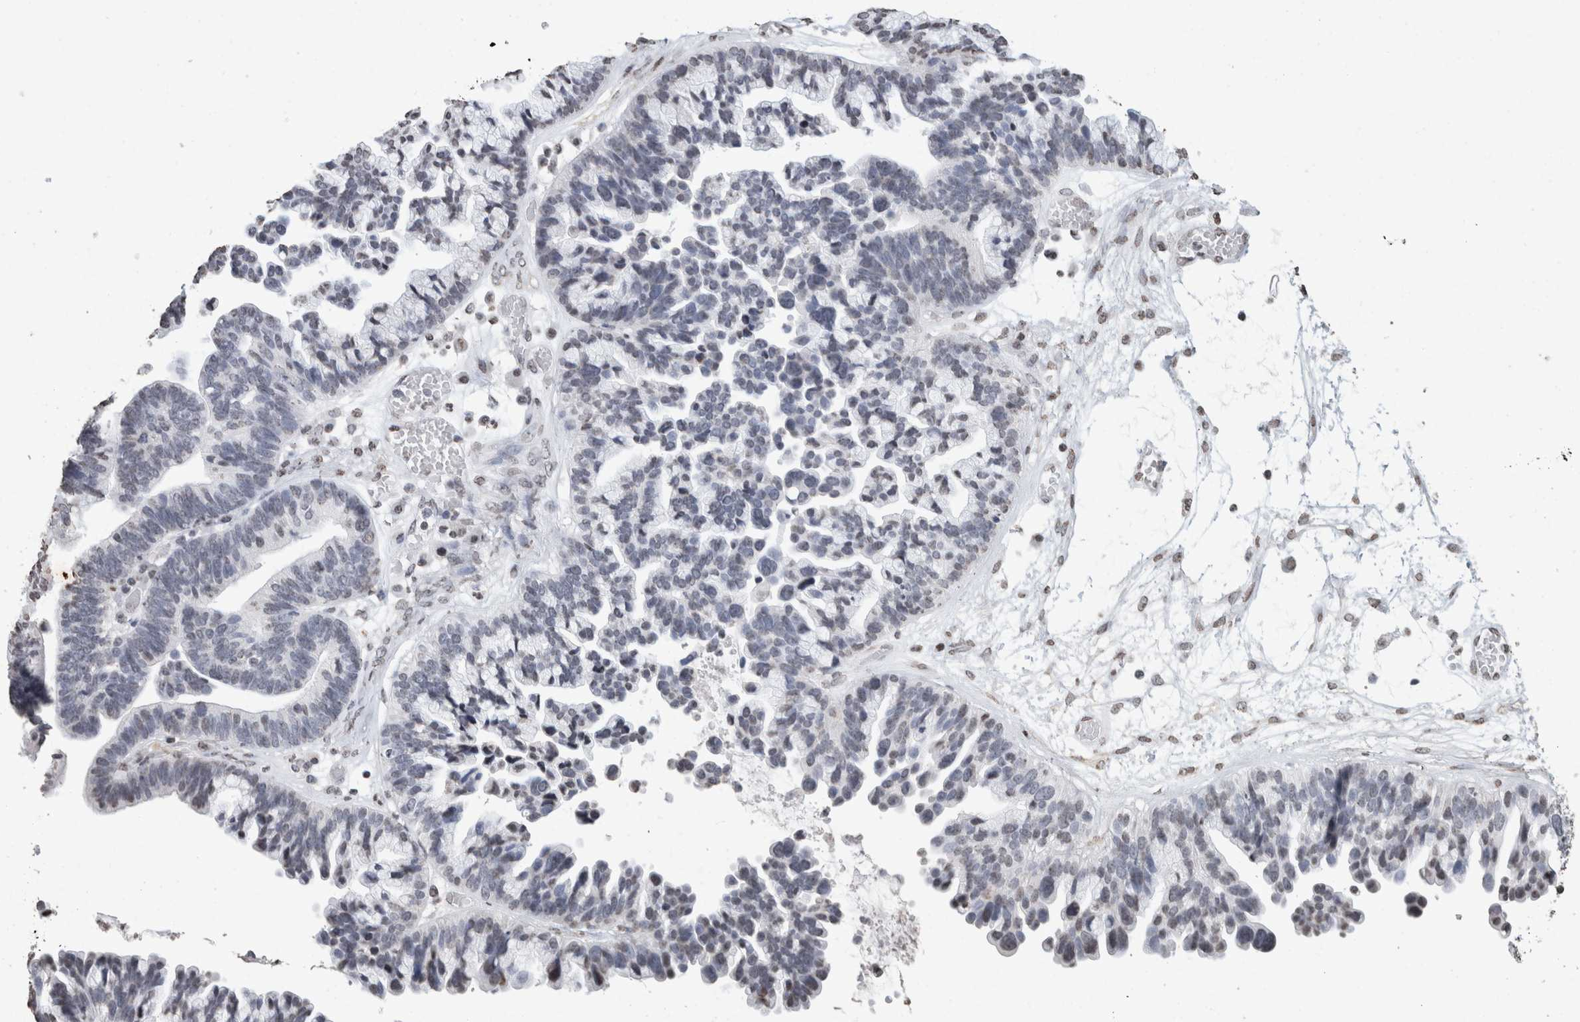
{"staining": {"intensity": "negative", "quantity": "none", "location": "none"}, "tissue": "ovarian cancer", "cell_type": "Tumor cells", "image_type": "cancer", "snomed": [{"axis": "morphology", "description": "Cystadenocarcinoma, serous, NOS"}, {"axis": "topography", "description": "Ovary"}], "caption": "Ovarian serous cystadenocarcinoma was stained to show a protein in brown. There is no significant expression in tumor cells.", "gene": "CNTN1", "patient": {"sex": "female", "age": 56}}